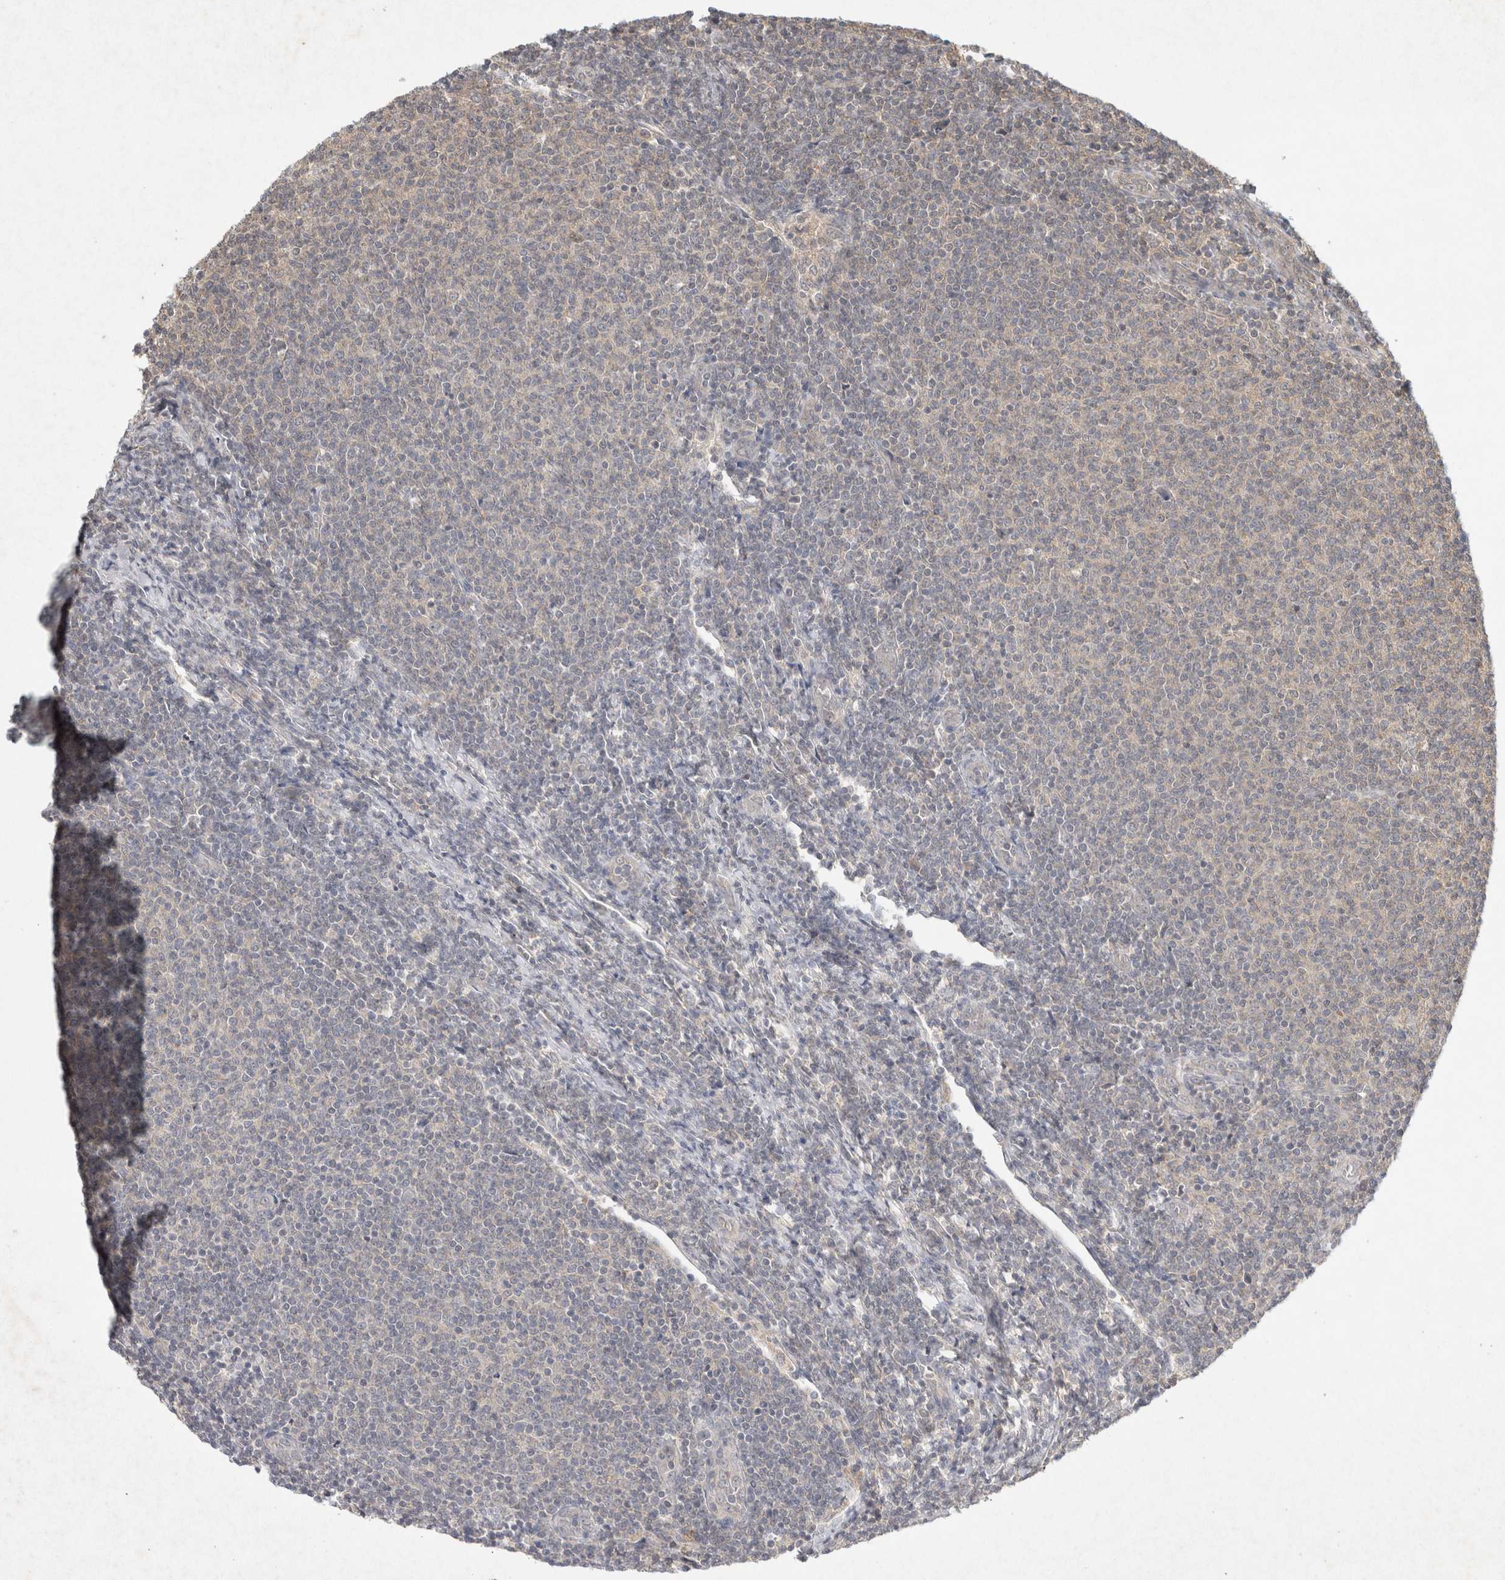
{"staining": {"intensity": "weak", "quantity": "<25%", "location": "cytoplasmic/membranous"}, "tissue": "lymphoma", "cell_type": "Tumor cells", "image_type": "cancer", "snomed": [{"axis": "morphology", "description": "Malignant lymphoma, non-Hodgkin's type, Low grade"}, {"axis": "topography", "description": "Lymph node"}], "caption": "An image of lymphoma stained for a protein exhibits no brown staining in tumor cells.", "gene": "LOXL2", "patient": {"sex": "male", "age": 66}}